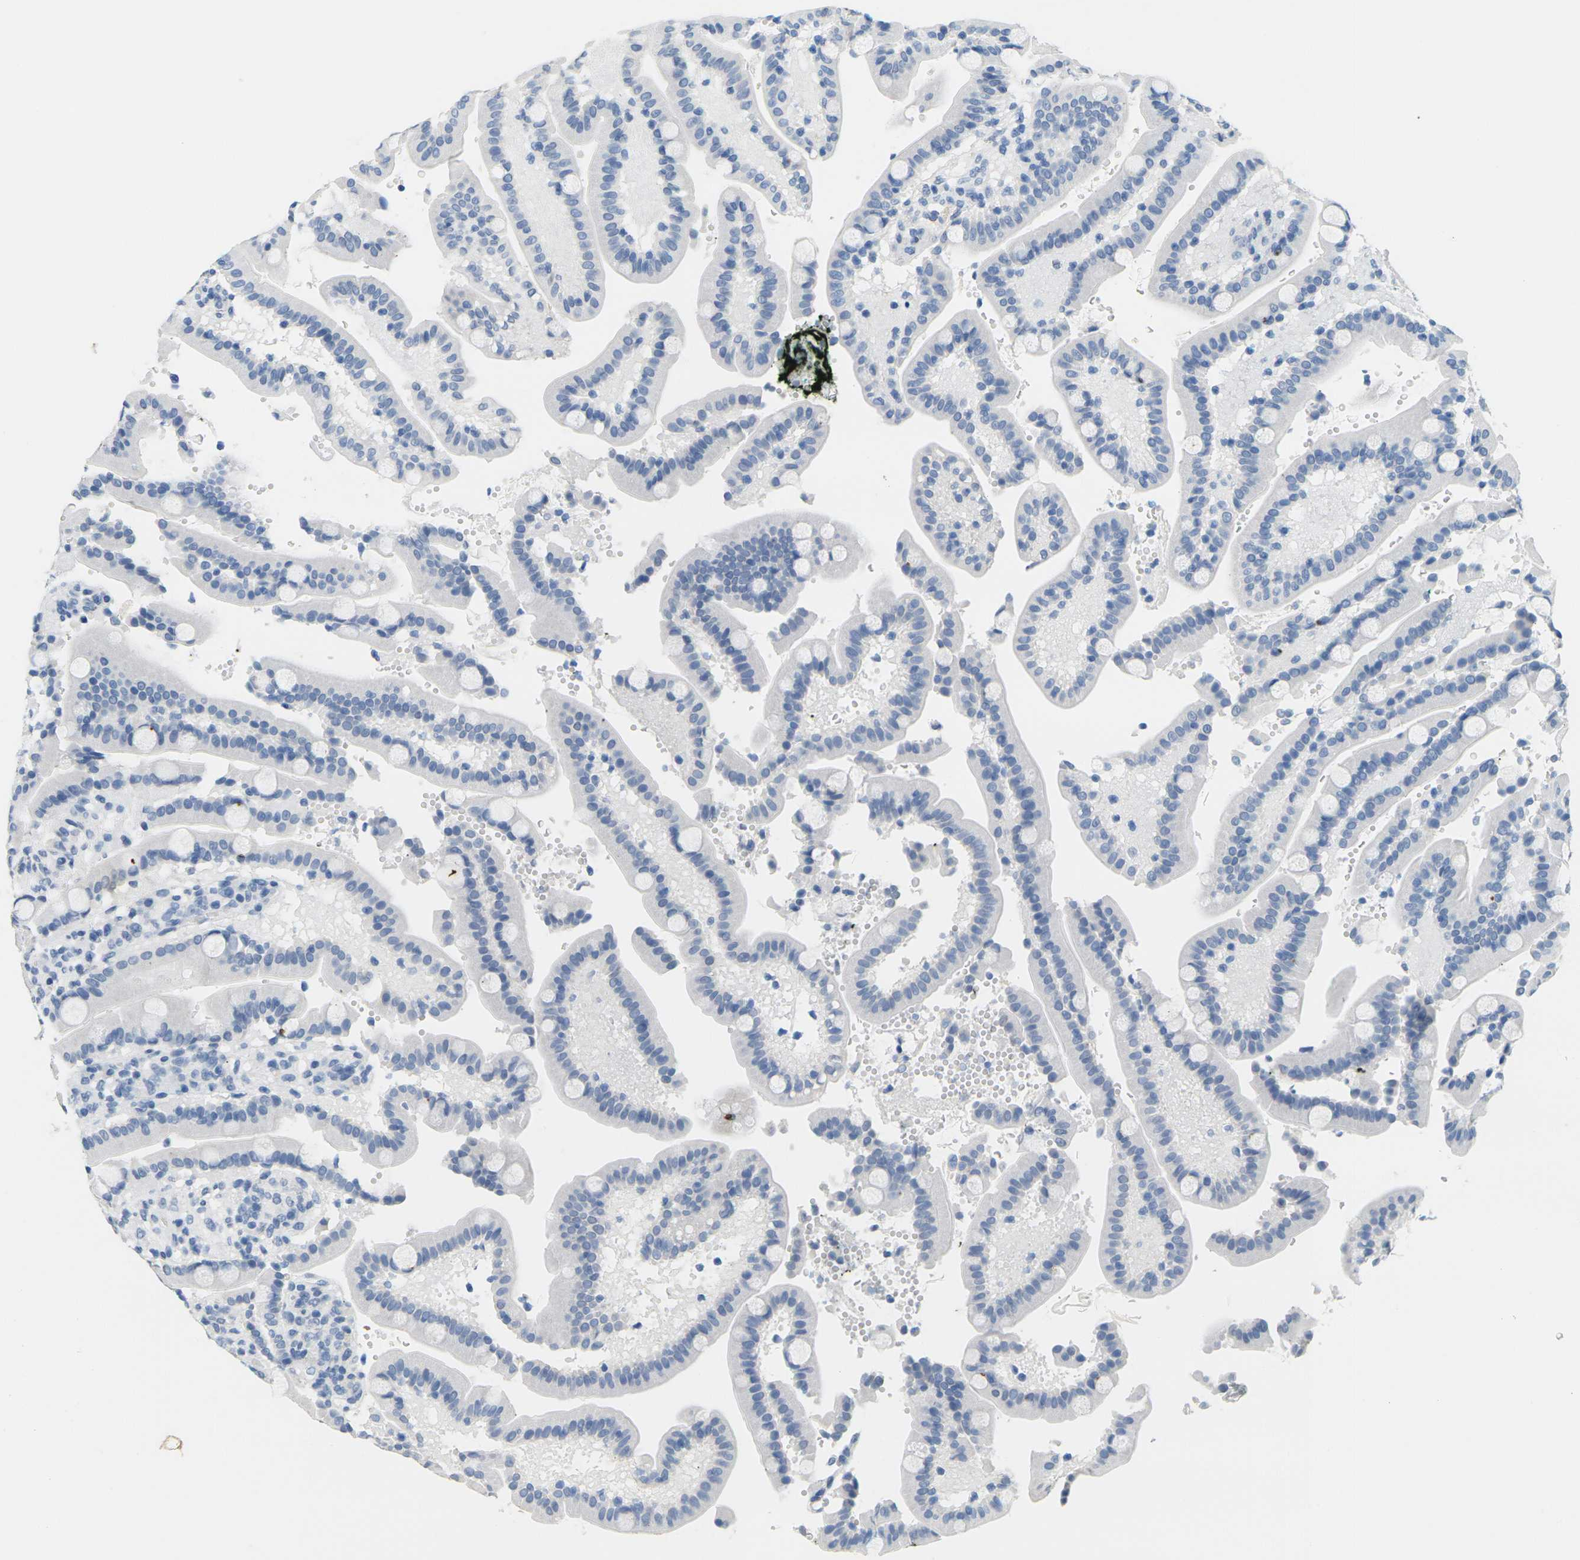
{"staining": {"intensity": "negative", "quantity": "none", "location": "none"}, "tissue": "duodenum", "cell_type": "Glandular cells", "image_type": "normal", "snomed": [{"axis": "morphology", "description": "Normal tissue, NOS"}, {"axis": "topography", "description": "Small intestine, NOS"}], "caption": "Immunohistochemistry (IHC) photomicrograph of normal duodenum stained for a protein (brown), which shows no positivity in glandular cells. (Stains: DAB IHC with hematoxylin counter stain, Microscopy: brightfield microscopy at high magnification).", "gene": "CTAG1A", "patient": {"sex": "female", "age": 71}}